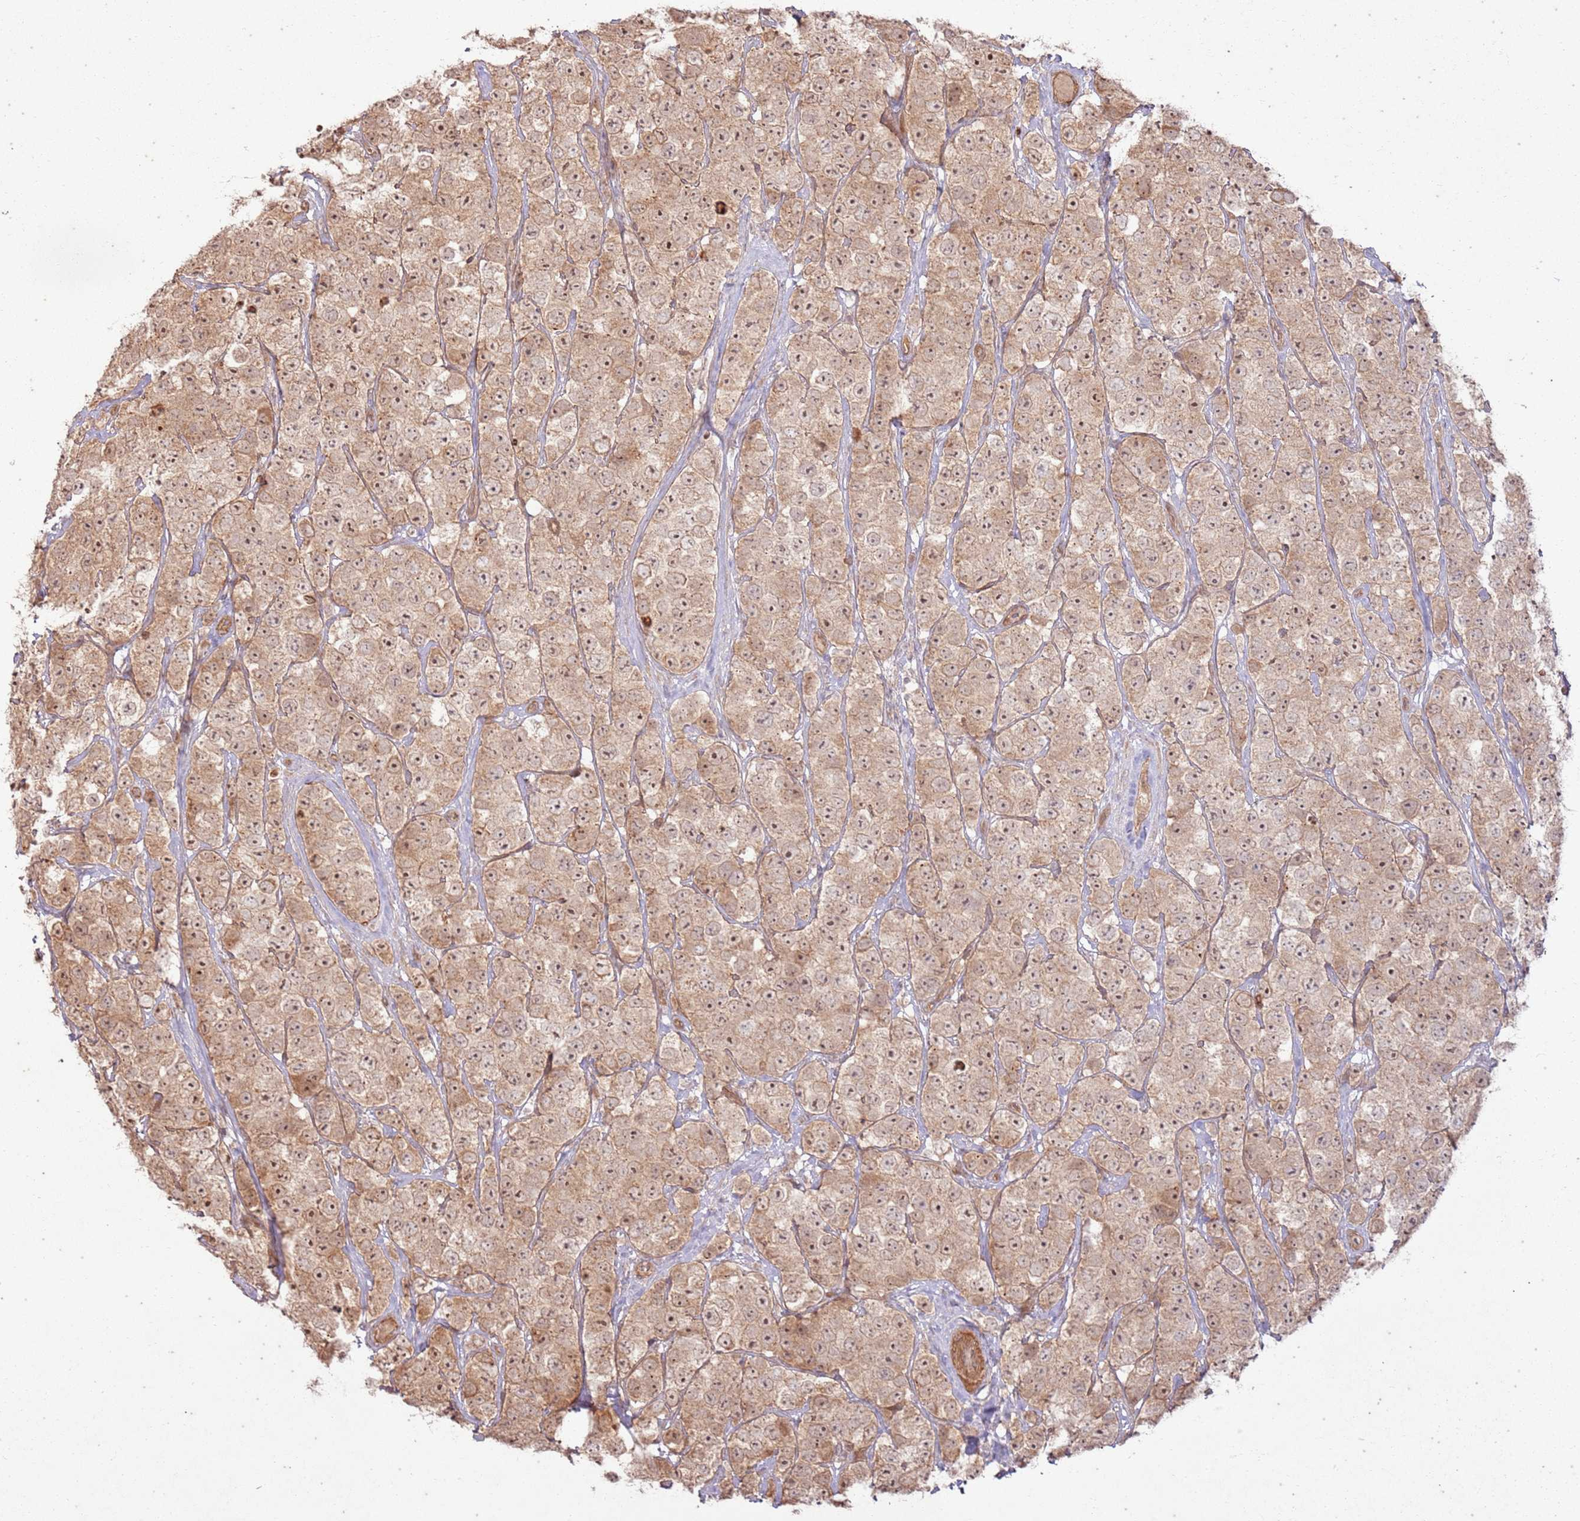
{"staining": {"intensity": "moderate", "quantity": ">75%", "location": "cytoplasmic/membranous,nuclear"}, "tissue": "testis cancer", "cell_type": "Tumor cells", "image_type": "cancer", "snomed": [{"axis": "morphology", "description": "Seminoma, NOS"}, {"axis": "topography", "description": "Testis"}], "caption": "This image exhibits testis seminoma stained with immunohistochemistry (IHC) to label a protein in brown. The cytoplasmic/membranous and nuclear of tumor cells show moderate positivity for the protein. Nuclei are counter-stained blue.", "gene": "ZNF623", "patient": {"sex": "male", "age": 28}}